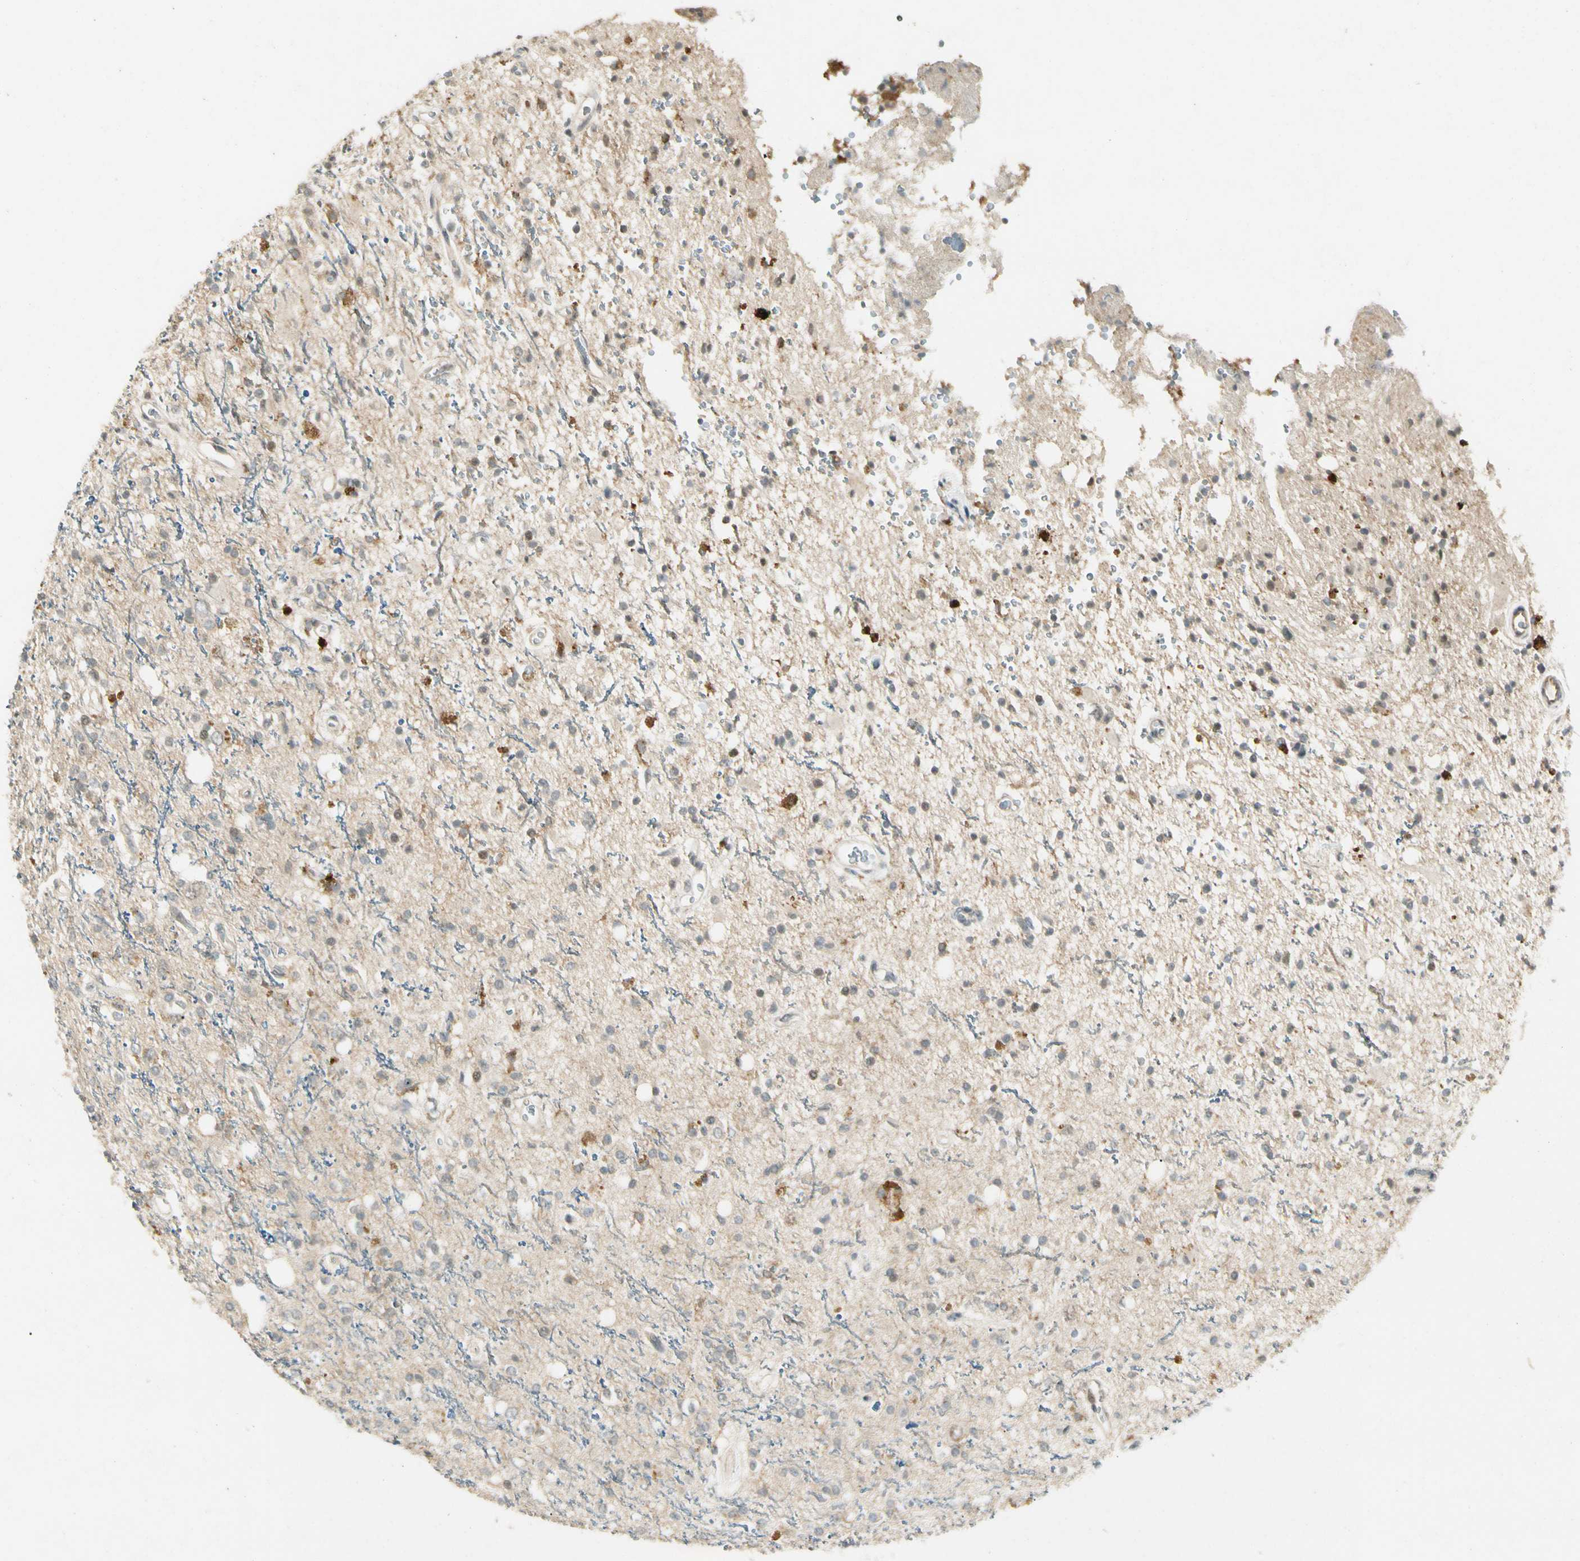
{"staining": {"intensity": "moderate", "quantity": "<25%", "location": "cytoplasmic/membranous"}, "tissue": "glioma", "cell_type": "Tumor cells", "image_type": "cancer", "snomed": [{"axis": "morphology", "description": "Glioma, malignant, High grade"}, {"axis": "topography", "description": "Brain"}], "caption": "Malignant high-grade glioma was stained to show a protein in brown. There is low levels of moderate cytoplasmic/membranous staining in about <25% of tumor cells.", "gene": "FNDC3B", "patient": {"sex": "male", "age": 47}}